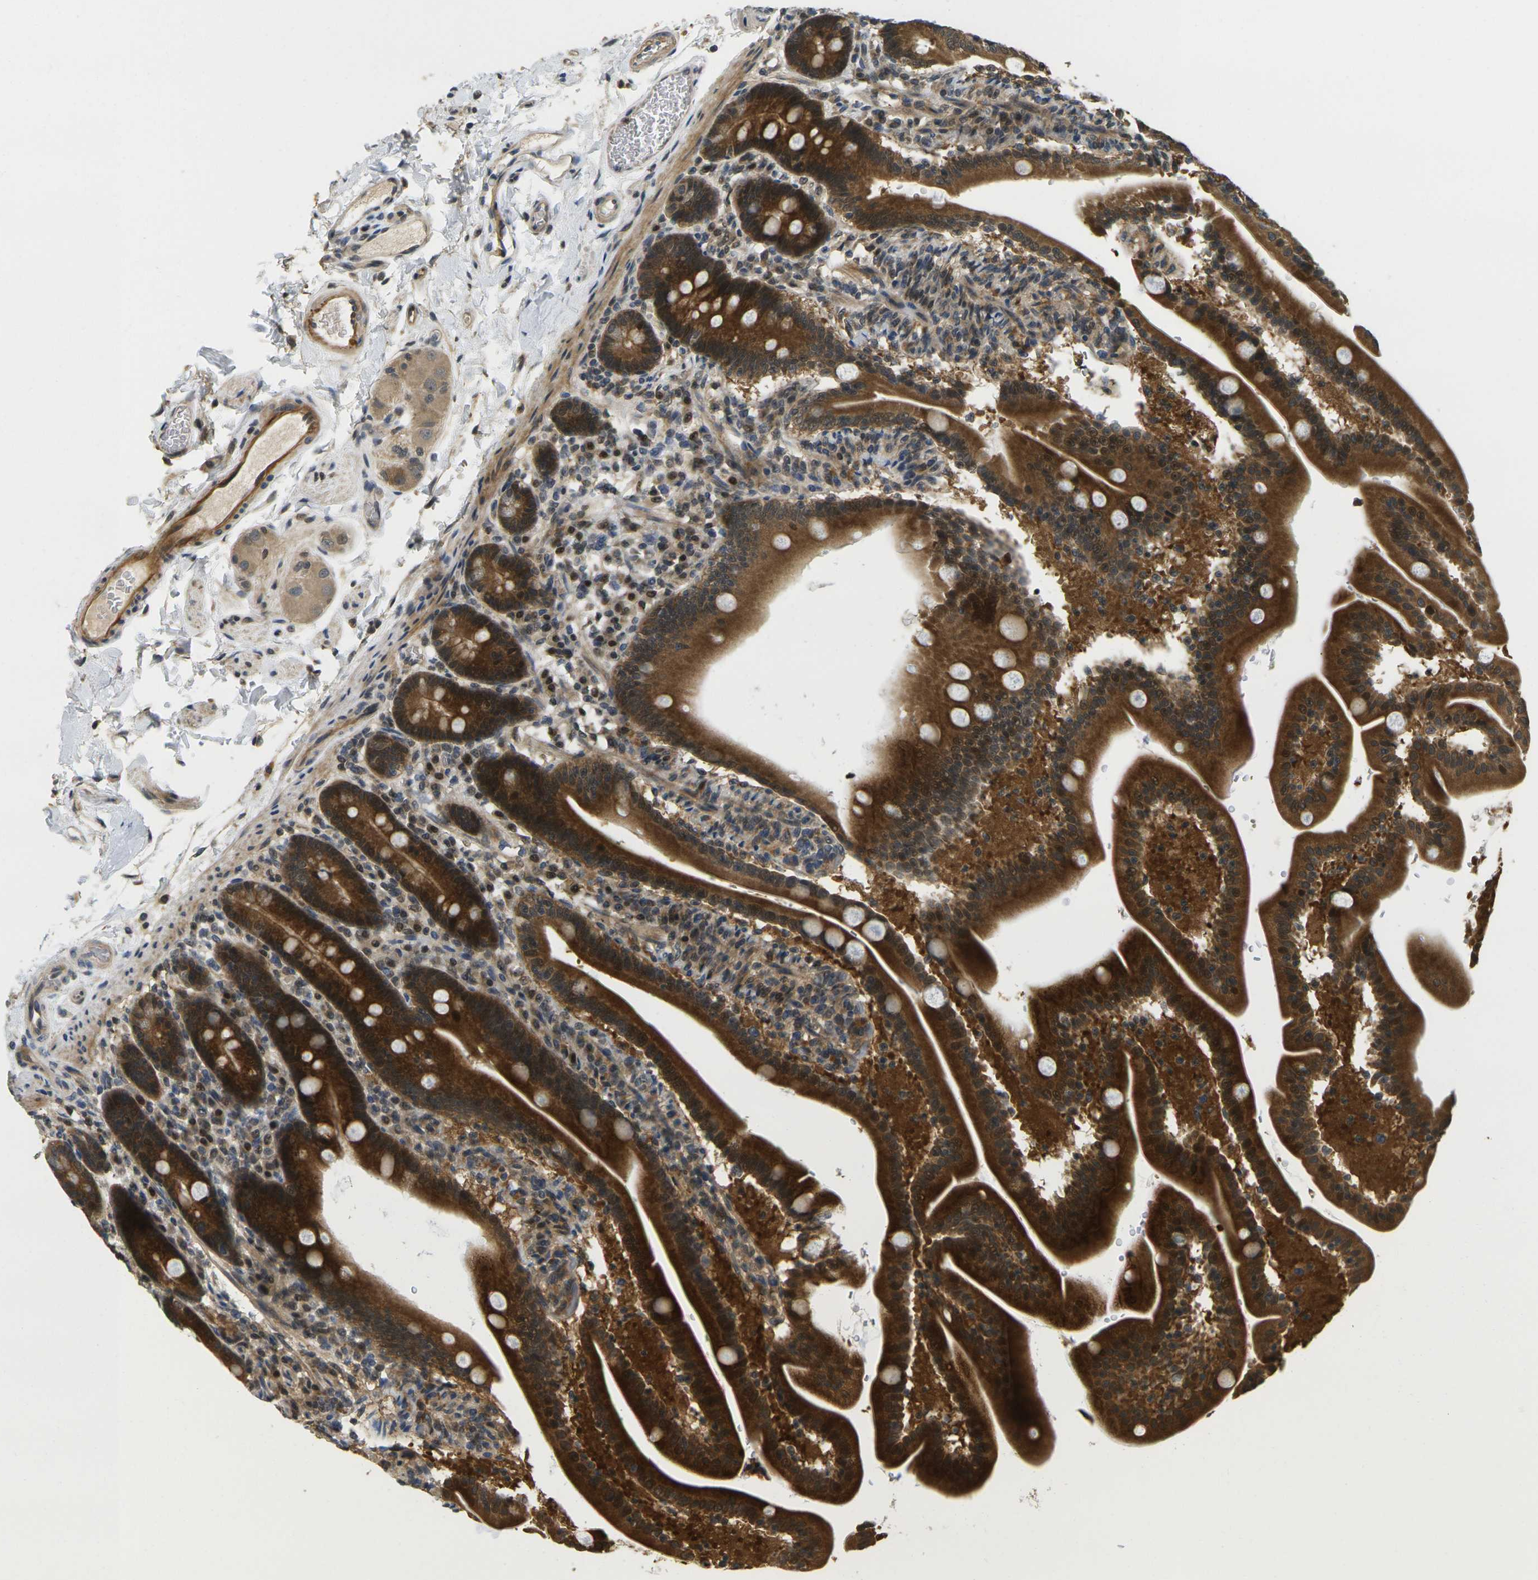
{"staining": {"intensity": "strong", "quantity": ">75%", "location": "cytoplasmic/membranous,nuclear"}, "tissue": "duodenum", "cell_type": "Glandular cells", "image_type": "normal", "snomed": [{"axis": "morphology", "description": "Normal tissue, NOS"}, {"axis": "topography", "description": "Duodenum"}], "caption": "Unremarkable duodenum exhibits strong cytoplasmic/membranous,nuclear staining in about >75% of glandular cells.", "gene": "KLHL8", "patient": {"sex": "male", "age": 54}}